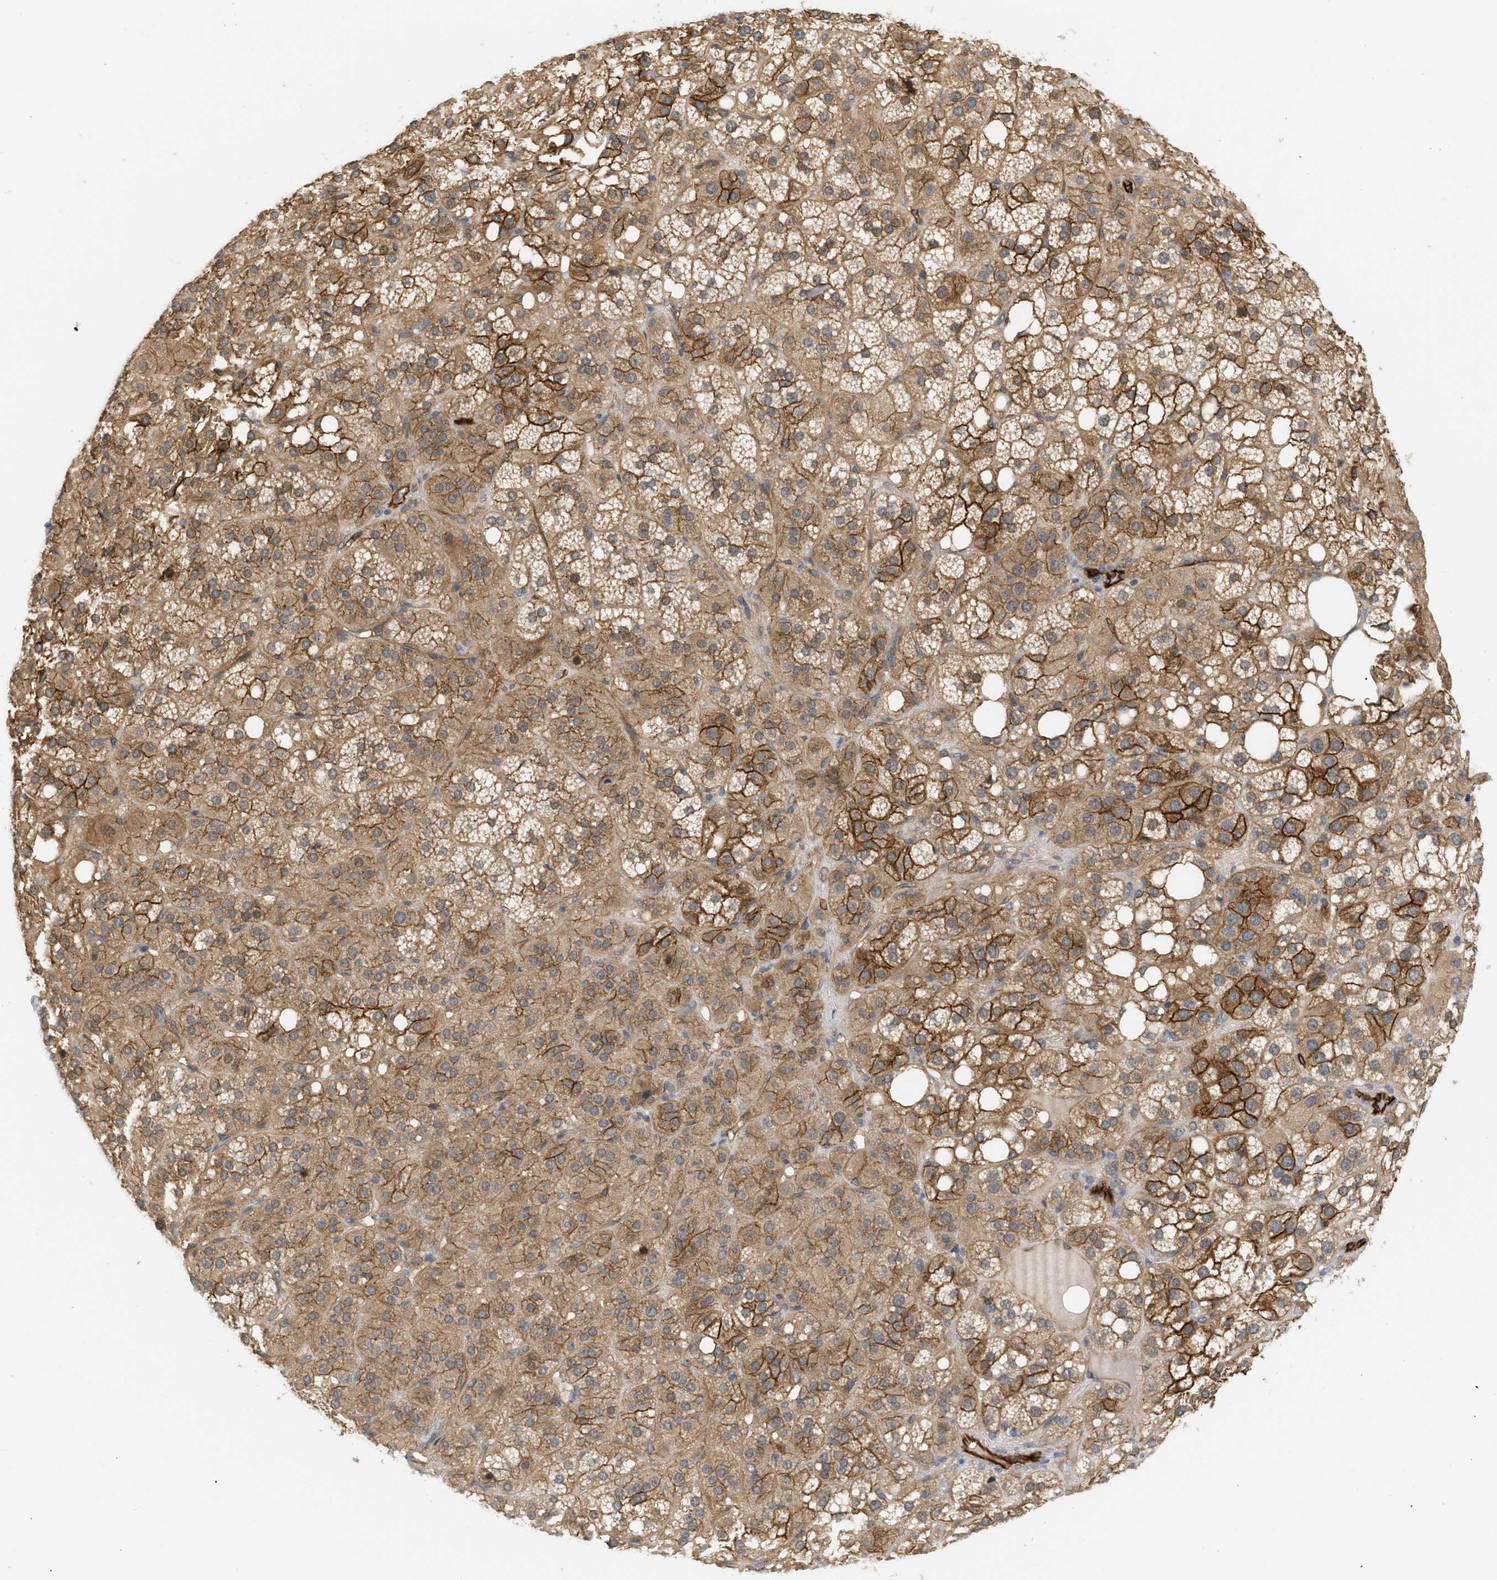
{"staining": {"intensity": "strong", "quantity": ">75%", "location": "cytoplasmic/membranous"}, "tissue": "adrenal gland", "cell_type": "Glandular cells", "image_type": "normal", "snomed": [{"axis": "morphology", "description": "Normal tissue, NOS"}, {"axis": "topography", "description": "Adrenal gland"}], "caption": "Adrenal gland stained for a protein reveals strong cytoplasmic/membranous positivity in glandular cells.", "gene": "PALMD", "patient": {"sex": "female", "age": 59}}